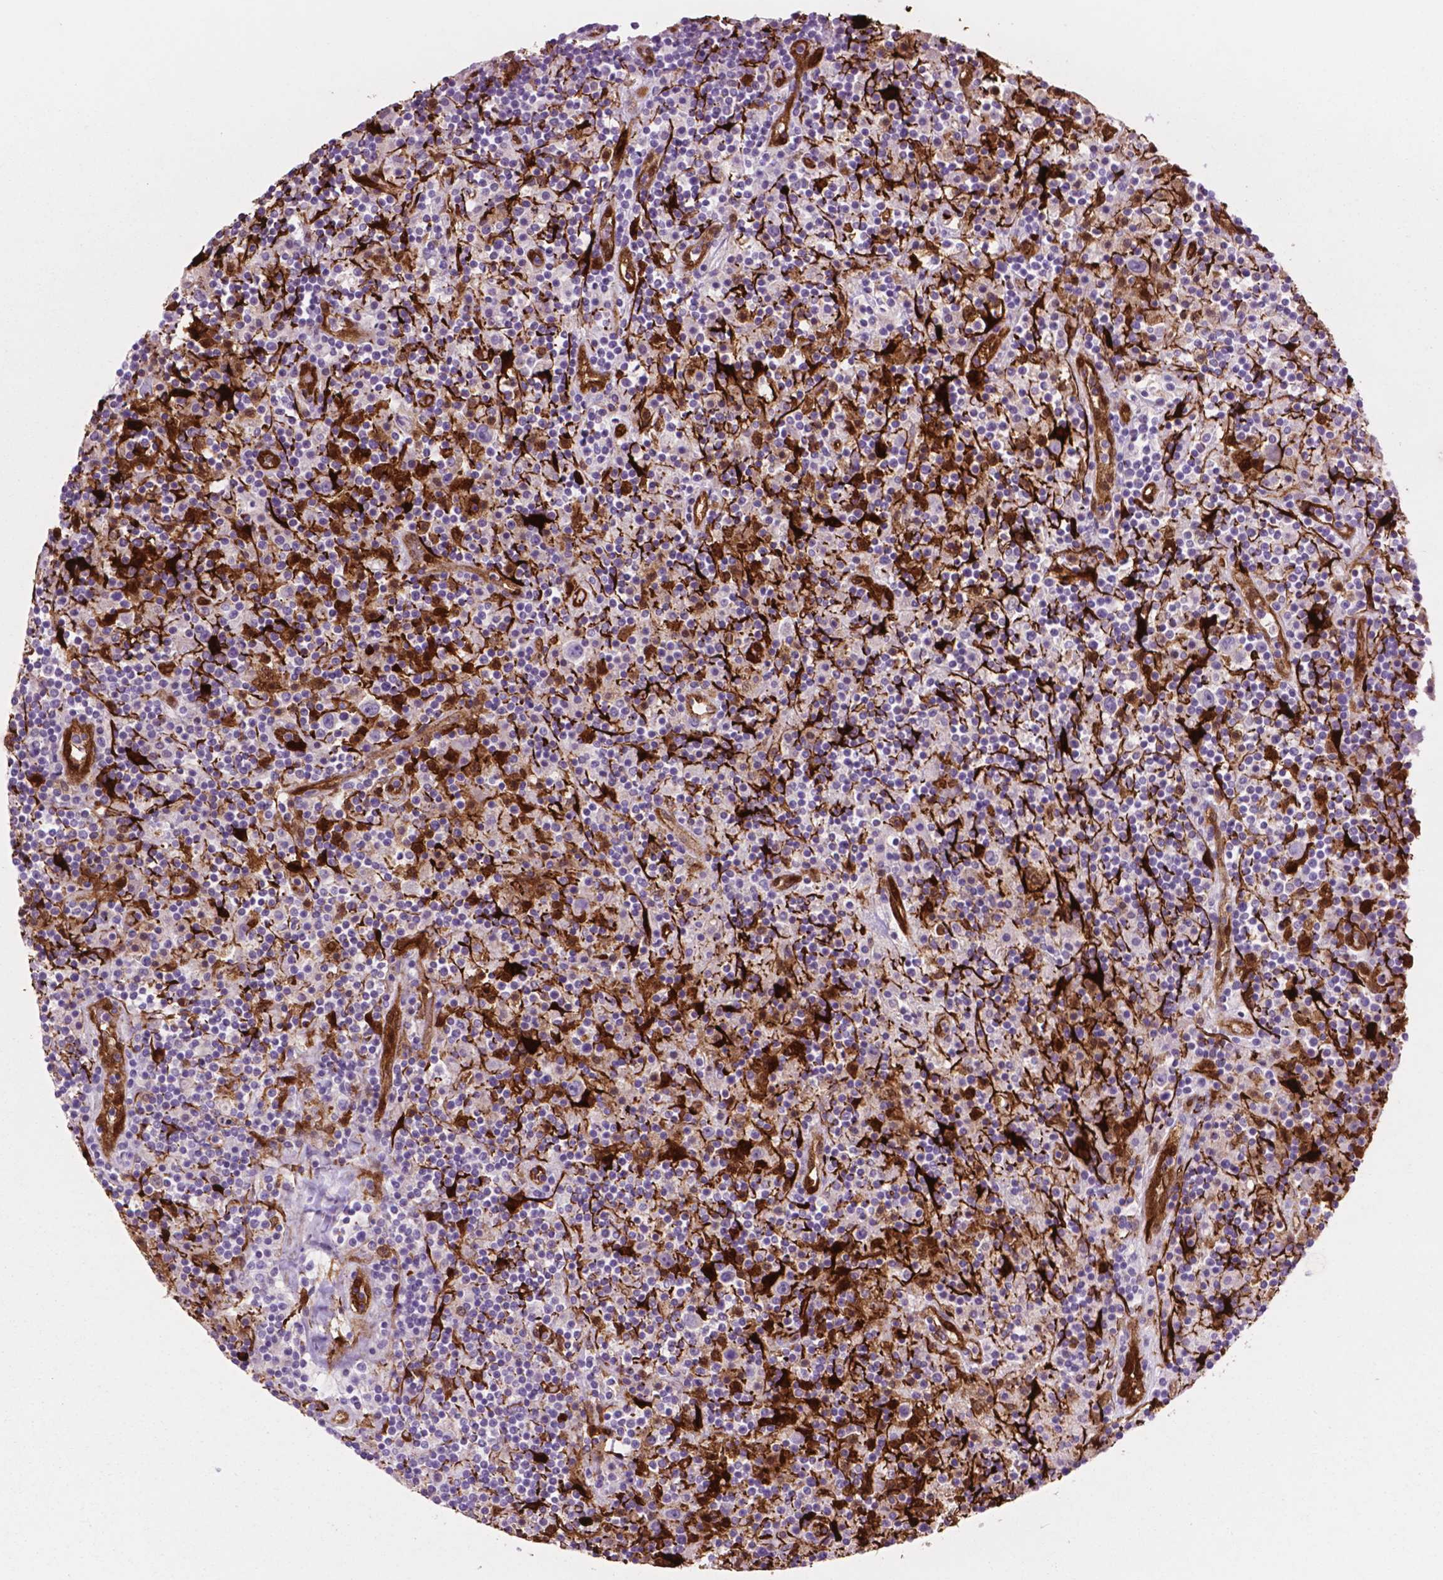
{"staining": {"intensity": "negative", "quantity": "none", "location": "none"}, "tissue": "lymphoma", "cell_type": "Tumor cells", "image_type": "cancer", "snomed": [{"axis": "morphology", "description": "Hodgkin's disease, NOS"}, {"axis": "topography", "description": "Lymph node"}], "caption": "Immunohistochemistry (IHC) photomicrograph of human lymphoma stained for a protein (brown), which displays no positivity in tumor cells. (DAB IHC with hematoxylin counter stain).", "gene": "IDO1", "patient": {"sex": "male", "age": 70}}